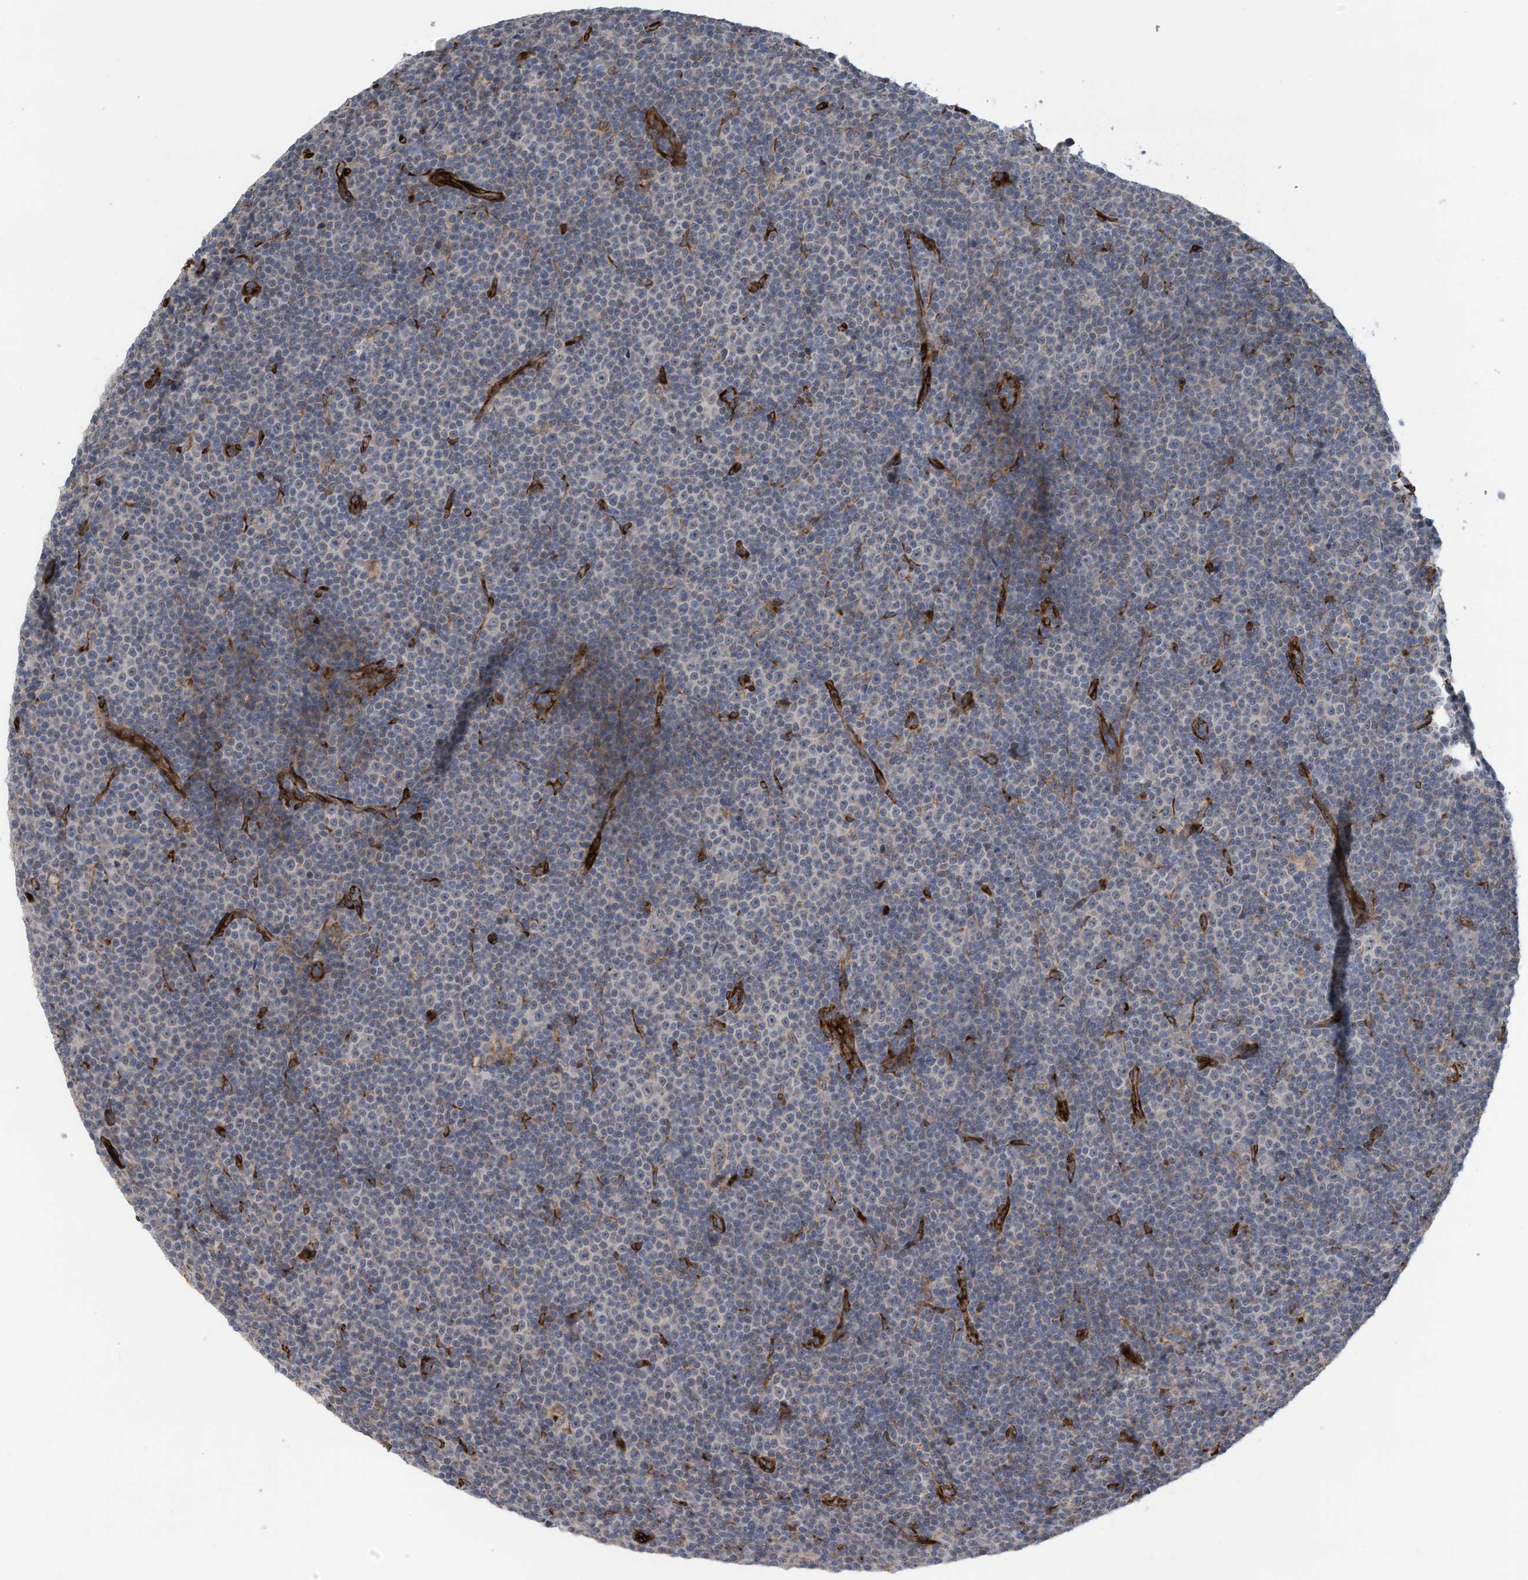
{"staining": {"intensity": "negative", "quantity": "none", "location": "none"}, "tissue": "lymphoma", "cell_type": "Tumor cells", "image_type": "cancer", "snomed": [{"axis": "morphology", "description": "Malignant lymphoma, non-Hodgkin's type, Low grade"}, {"axis": "topography", "description": "Lymph node"}], "caption": "A high-resolution image shows IHC staining of lymphoma, which demonstrates no significant positivity in tumor cells.", "gene": "ZBTB45", "patient": {"sex": "female", "age": 67}}